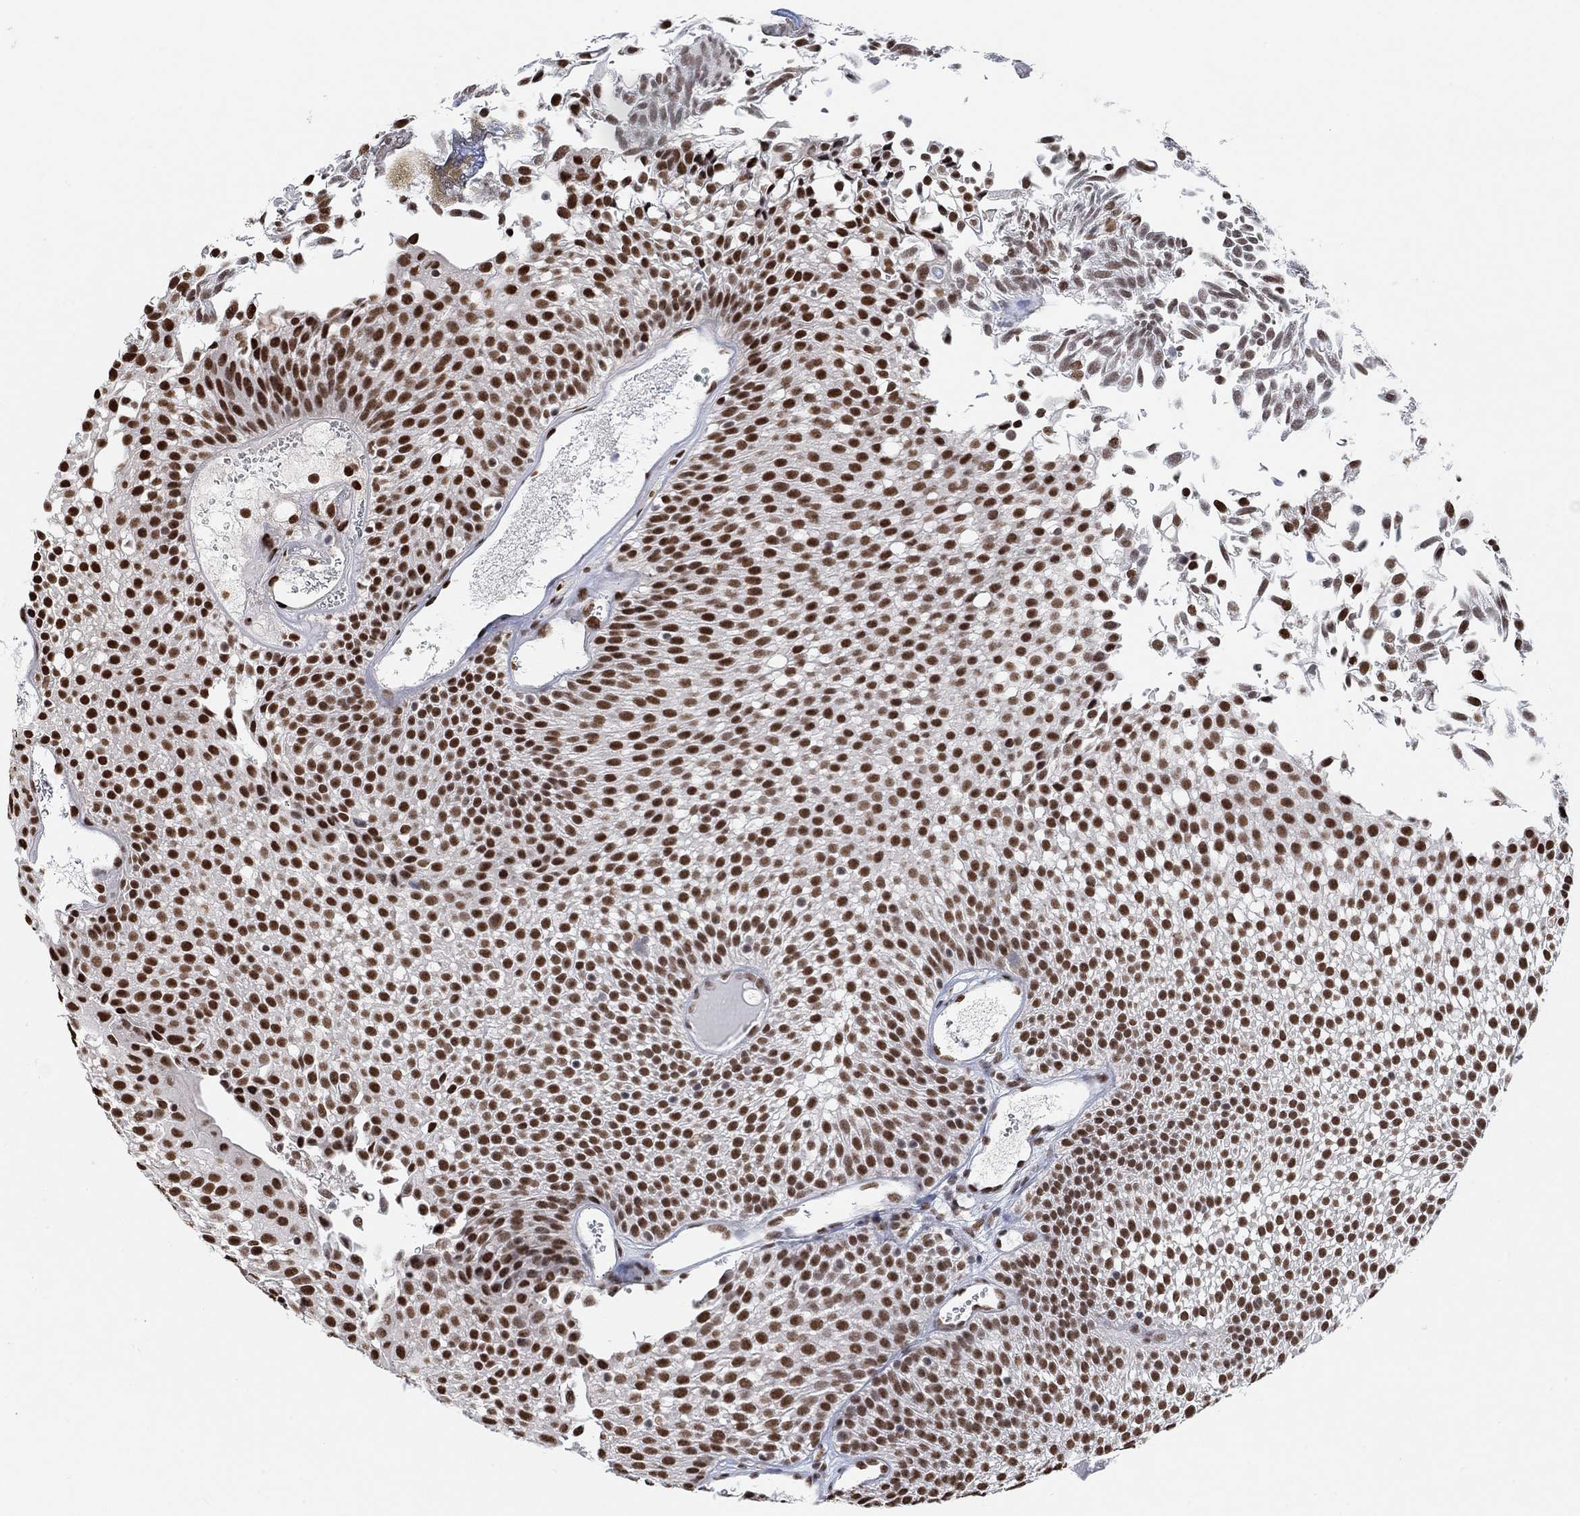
{"staining": {"intensity": "strong", "quantity": ">75%", "location": "nuclear"}, "tissue": "urothelial cancer", "cell_type": "Tumor cells", "image_type": "cancer", "snomed": [{"axis": "morphology", "description": "Urothelial carcinoma, Low grade"}, {"axis": "topography", "description": "Urinary bladder"}], "caption": "An immunohistochemistry micrograph of tumor tissue is shown. Protein staining in brown highlights strong nuclear positivity in low-grade urothelial carcinoma within tumor cells.", "gene": "USP39", "patient": {"sex": "male", "age": 52}}